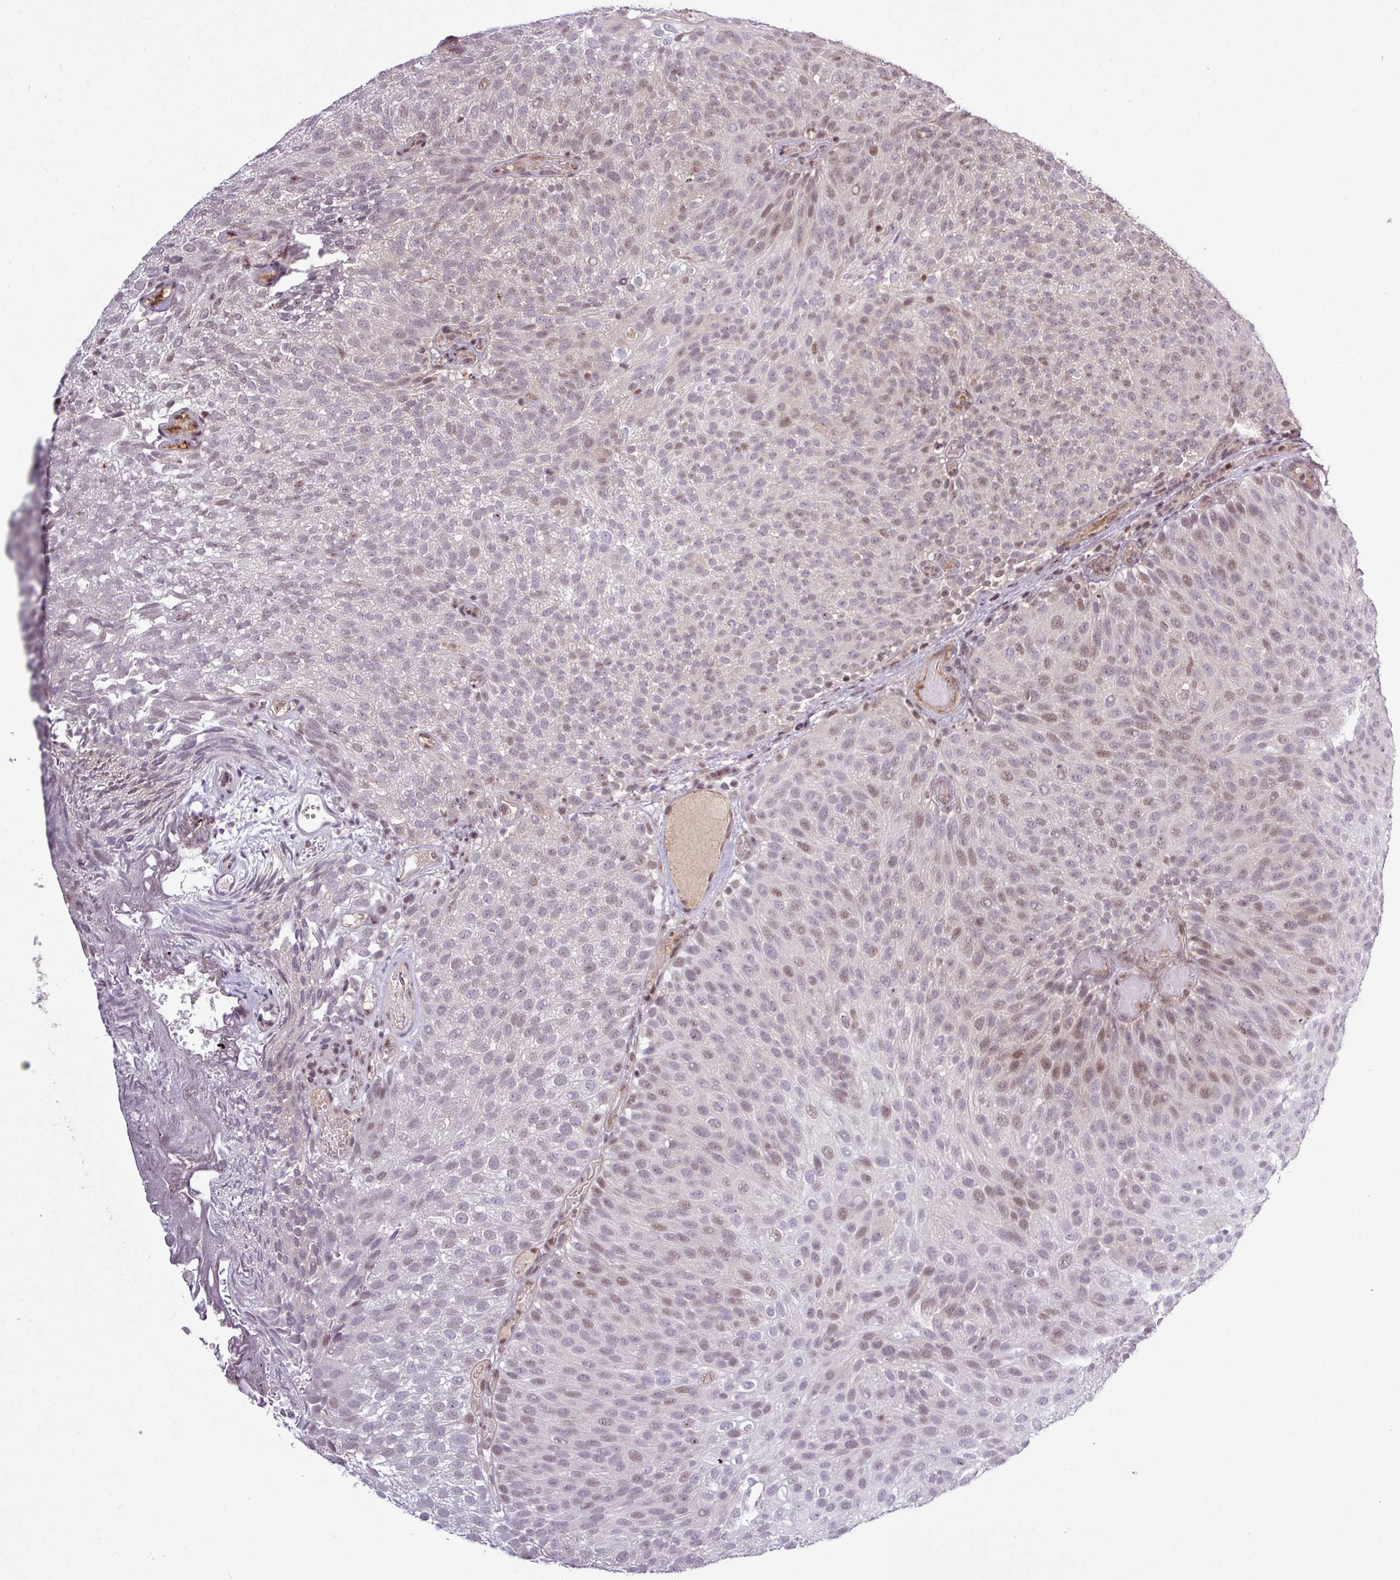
{"staining": {"intensity": "moderate", "quantity": "<25%", "location": "nuclear"}, "tissue": "urothelial cancer", "cell_type": "Tumor cells", "image_type": "cancer", "snomed": [{"axis": "morphology", "description": "Urothelial carcinoma, Low grade"}, {"axis": "topography", "description": "Urinary bladder"}], "caption": "Immunohistochemistry photomicrograph of neoplastic tissue: human urothelial cancer stained using IHC demonstrates low levels of moderate protein expression localized specifically in the nuclear of tumor cells, appearing as a nuclear brown color.", "gene": "ITPKC", "patient": {"sex": "male", "age": 78}}